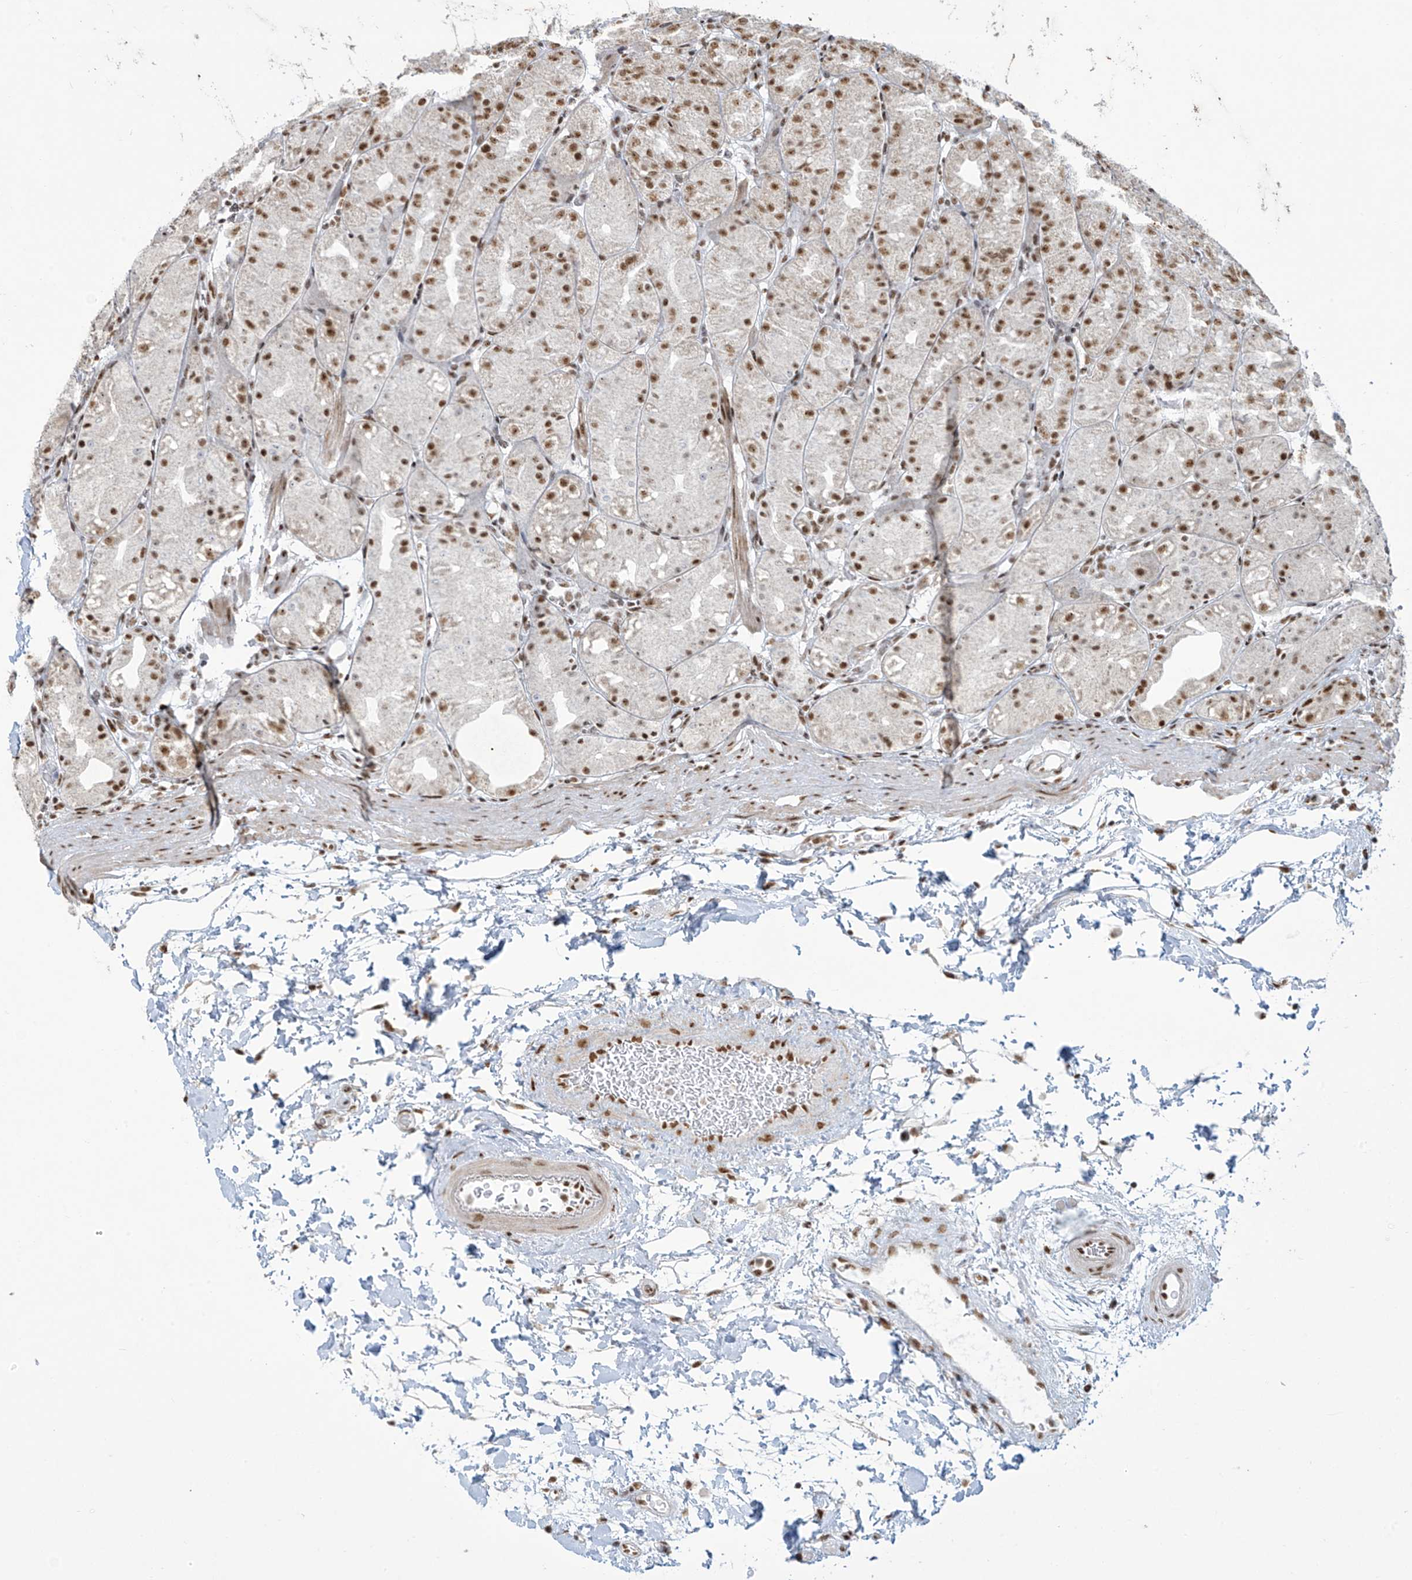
{"staining": {"intensity": "strong", "quantity": ">75%", "location": "nuclear"}, "tissue": "stomach", "cell_type": "Glandular cells", "image_type": "normal", "snomed": [{"axis": "morphology", "description": "Normal tissue, NOS"}, {"axis": "topography", "description": "Stomach, upper"}], "caption": "Immunohistochemical staining of normal stomach displays >75% levels of strong nuclear protein expression in about >75% of glandular cells. (DAB = brown stain, brightfield microscopy at high magnification).", "gene": "MS4A6A", "patient": {"sex": "male", "age": 48}}